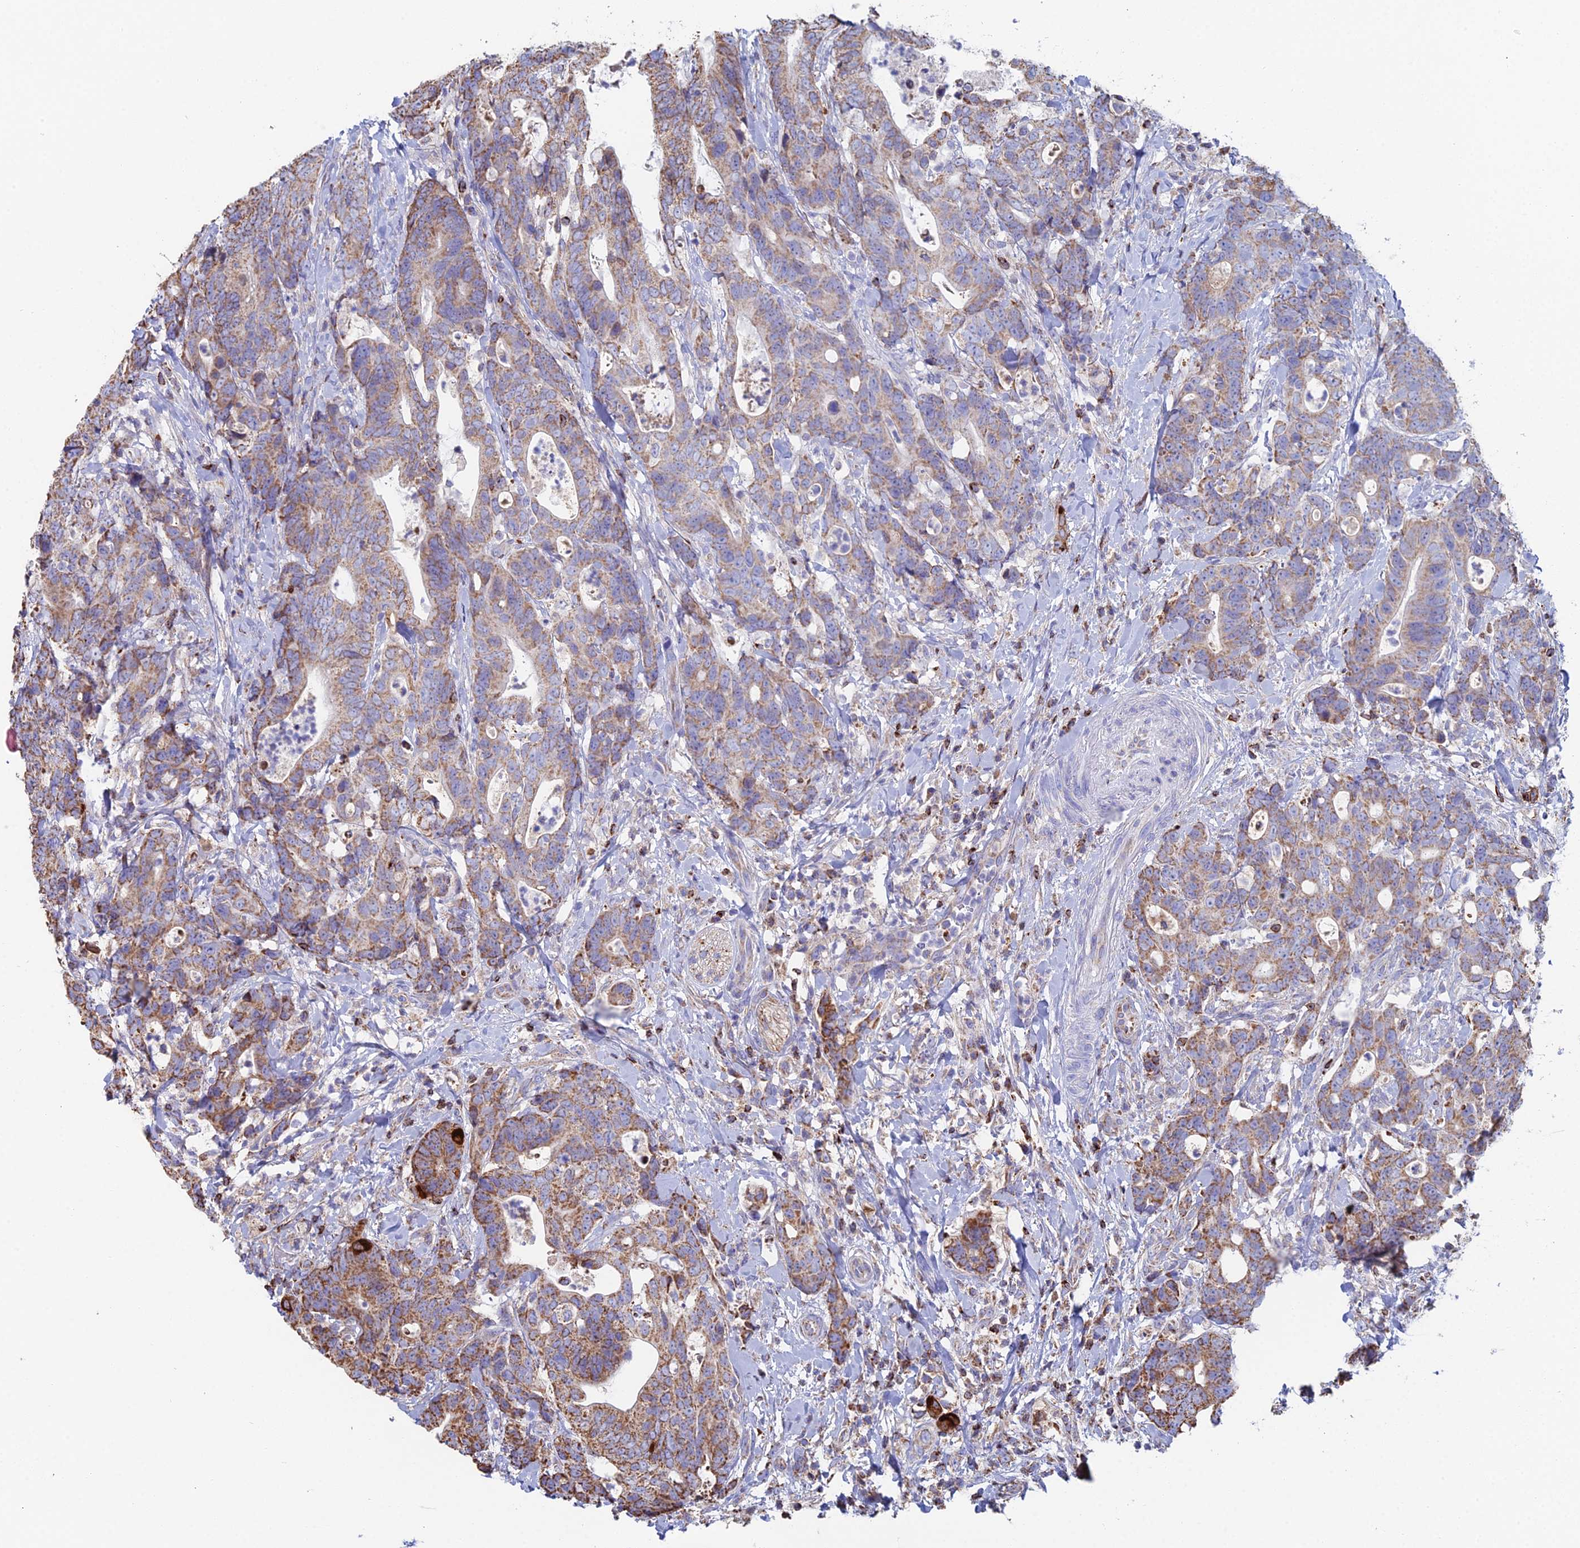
{"staining": {"intensity": "moderate", "quantity": ">75%", "location": "cytoplasmic/membranous"}, "tissue": "colorectal cancer", "cell_type": "Tumor cells", "image_type": "cancer", "snomed": [{"axis": "morphology", "description": "Adenocarcinoma, NOS"}, {"axis": "topography", "description": "Colon"}], "caption": "Brown immunohistochemical staining in human colorectal adenocarcinoma exhibits moderate cytoplasmic/membranous positivity in about >75% of tumor cells.", "gene": "SPOCK2", "patient": {"sex": "female", "age": 82}}